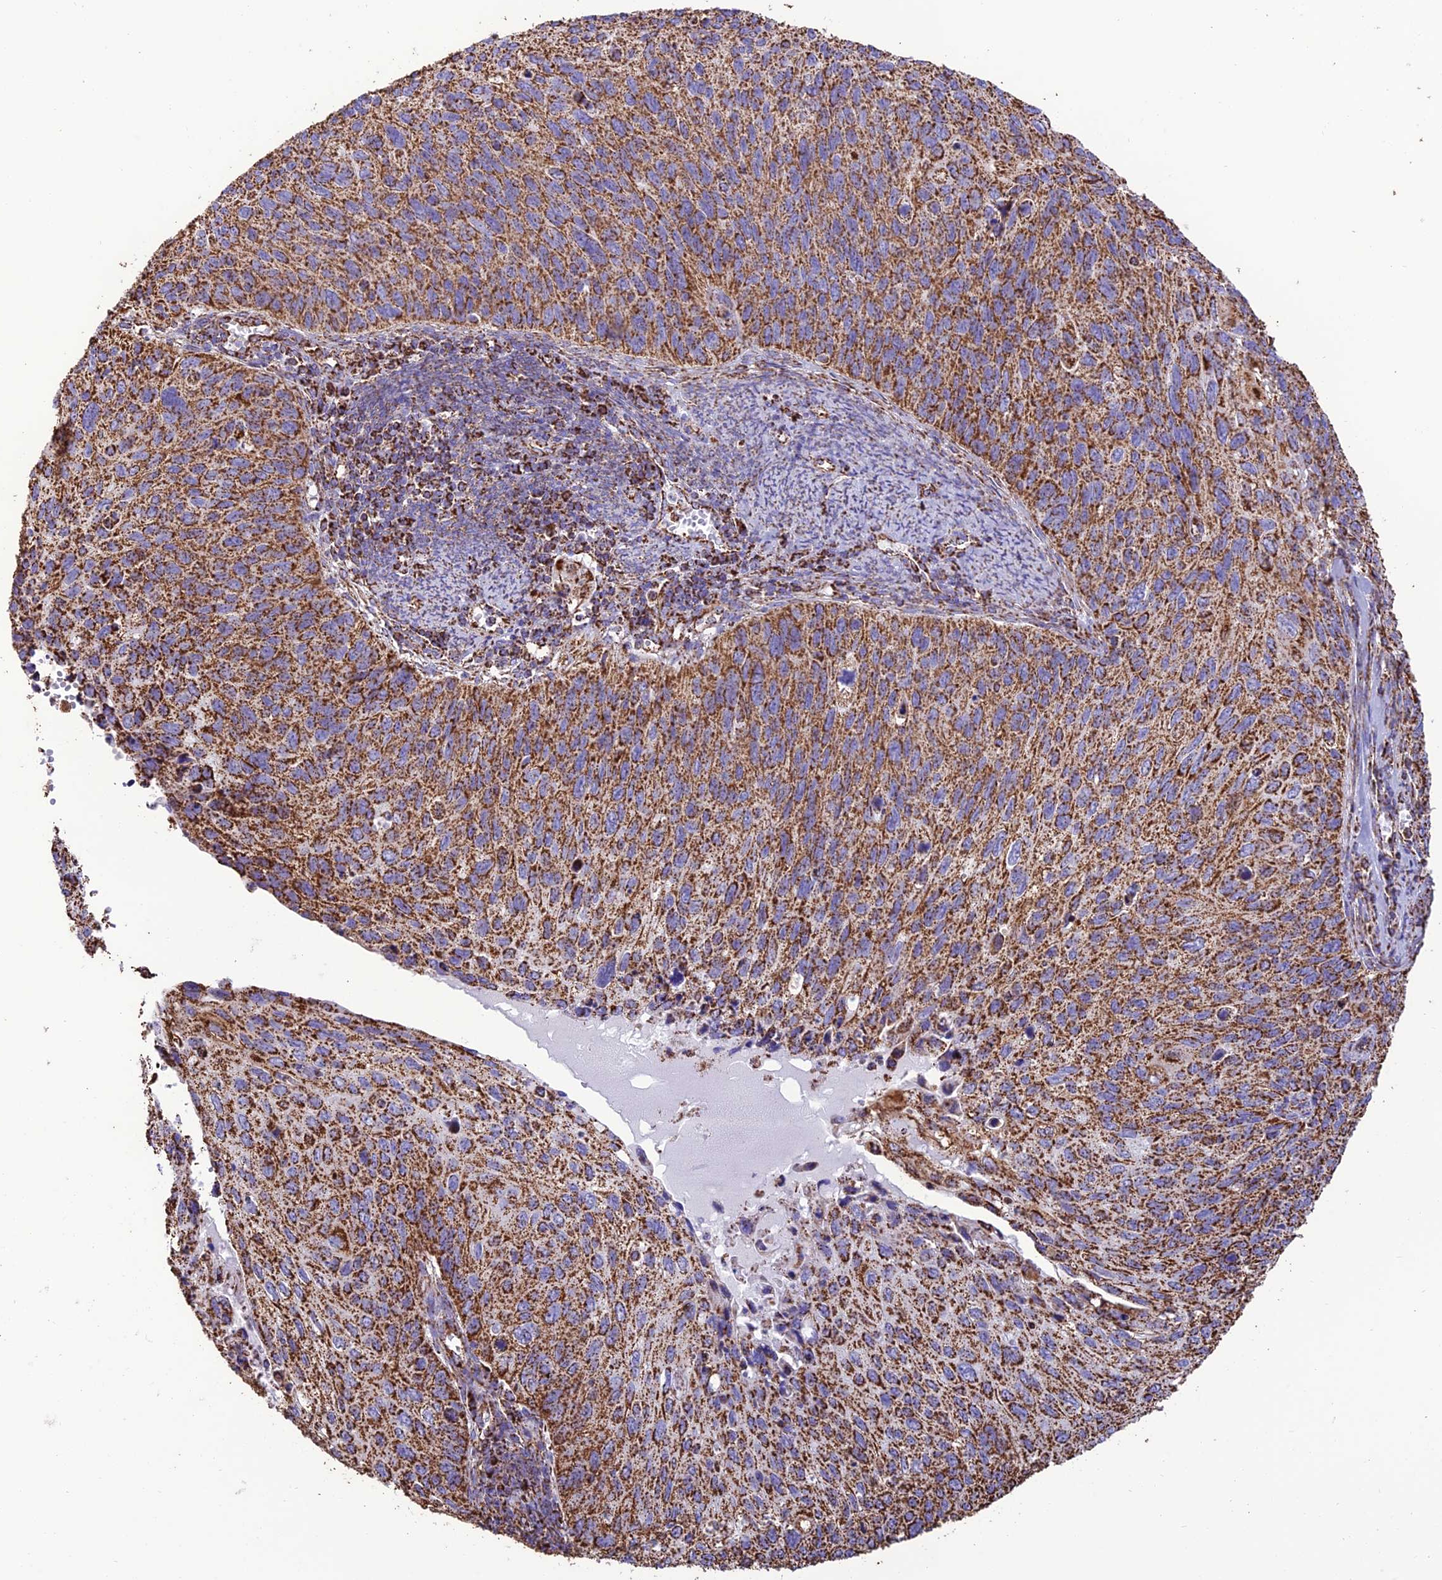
{"staining": {"intensity": "strong", "quantity": ">75%", "location": "cytoplasmic/membranous"}, "tissue": "cervical cancer", "cell_type": "Tumor cells", "image_type": "cancer", "snomed": [{"axis": "morphology", "description": "Squamous cell carcinoma, NOS"}, {"axis": "topography", "description": "Cervix"}], "caption": "Immunohistochemical staining of human cervical squamous cell carcinoma reveals high levels of strong cytoplasmic/membranous staining in approximately >75% of tumor cells.", "gene": "NDUFAF1", "patient": {"sex": "female", "age": 70}}